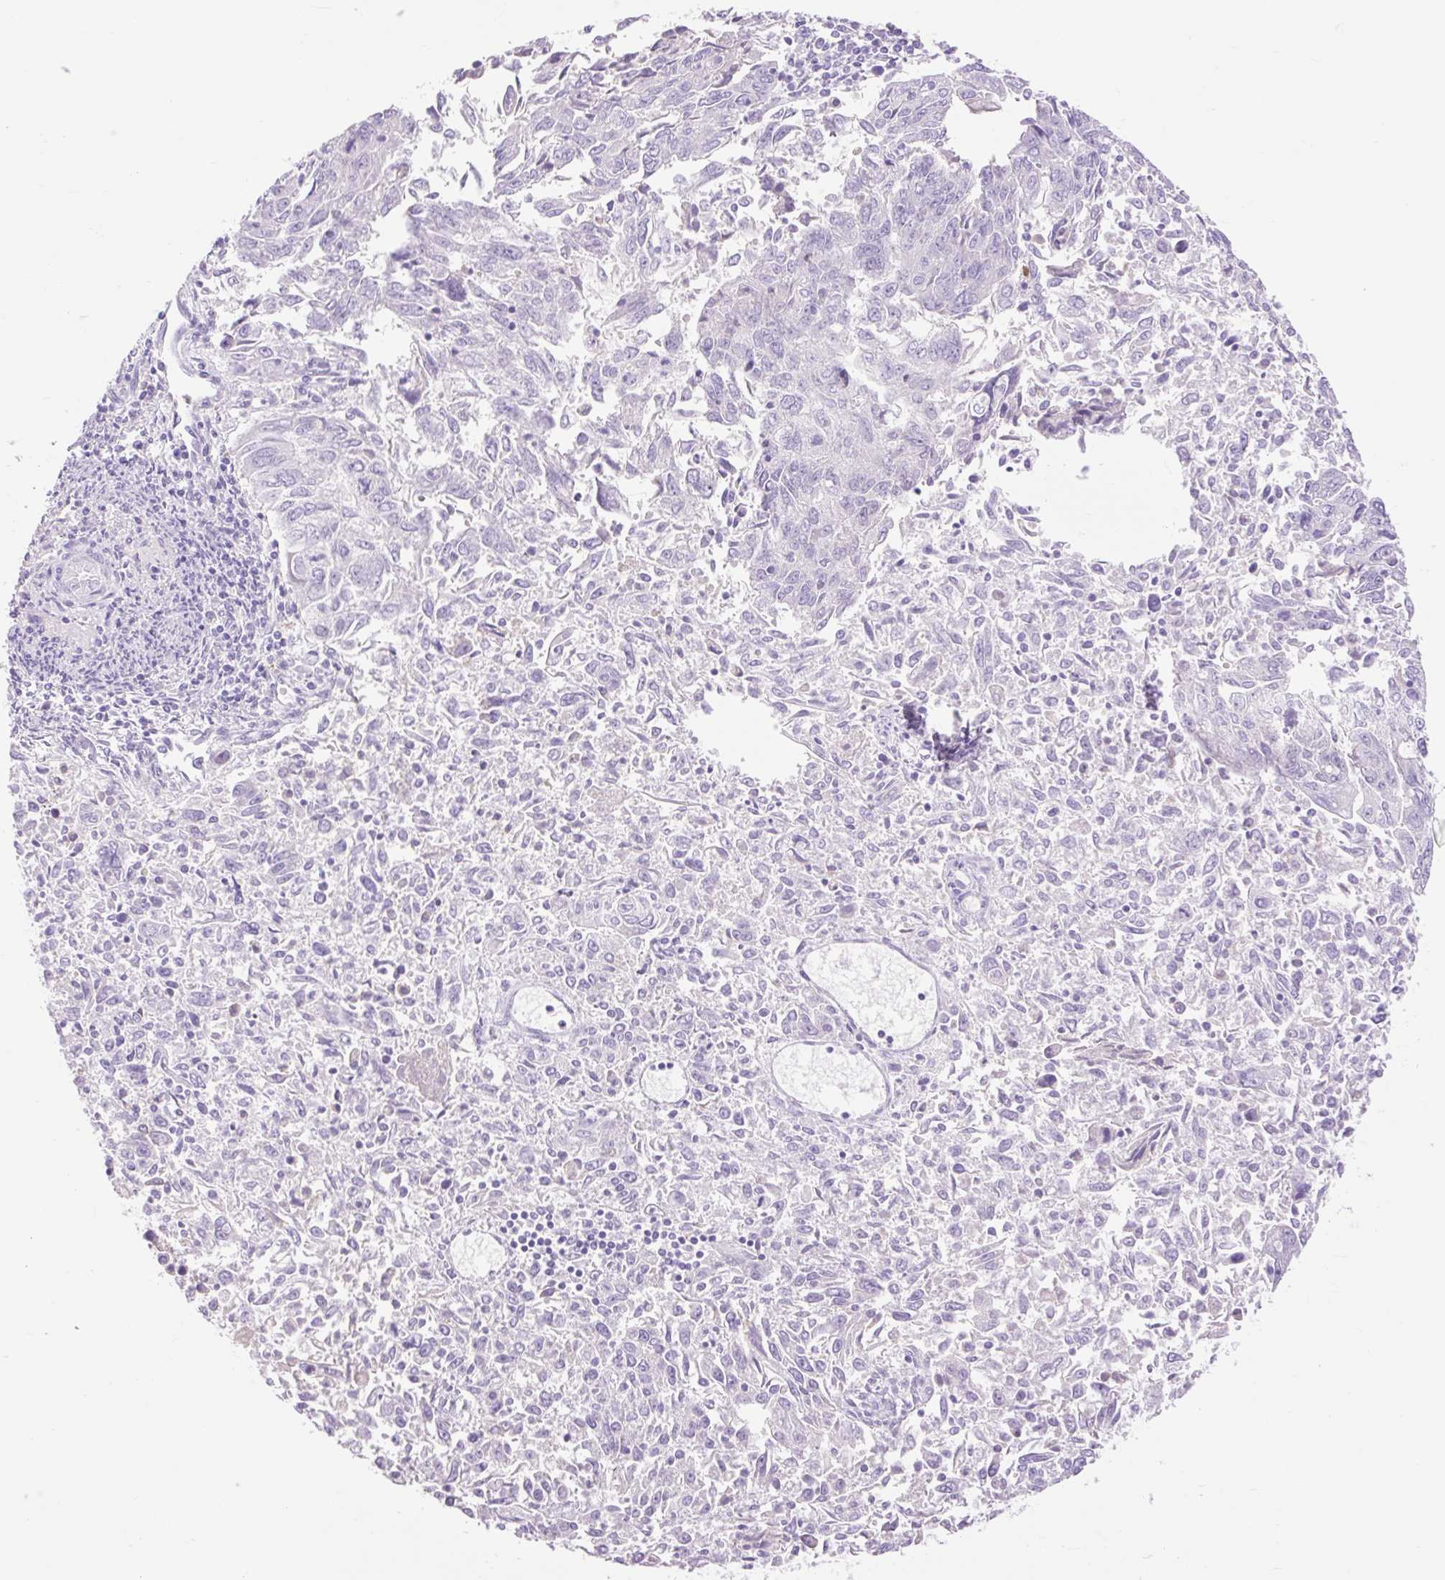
{"staining": {"intensity": "negative", "quantity": "none", "location": "none"}, "tissue": "endometrial cancer", "cell_type": "Tumor cells", "image_type": "cancer", "snomed": [{"axis": "morphology", "description": "Adenocarcinoma, NOS"}, {"axis": "topography", "description": "Endometrium"}], "caption": "Tumor cells are negative for protein expression in human endometrial adenocarcinoma.", "gene": "SLC25A40", "patient": {"sex": "female", "age": 42}}